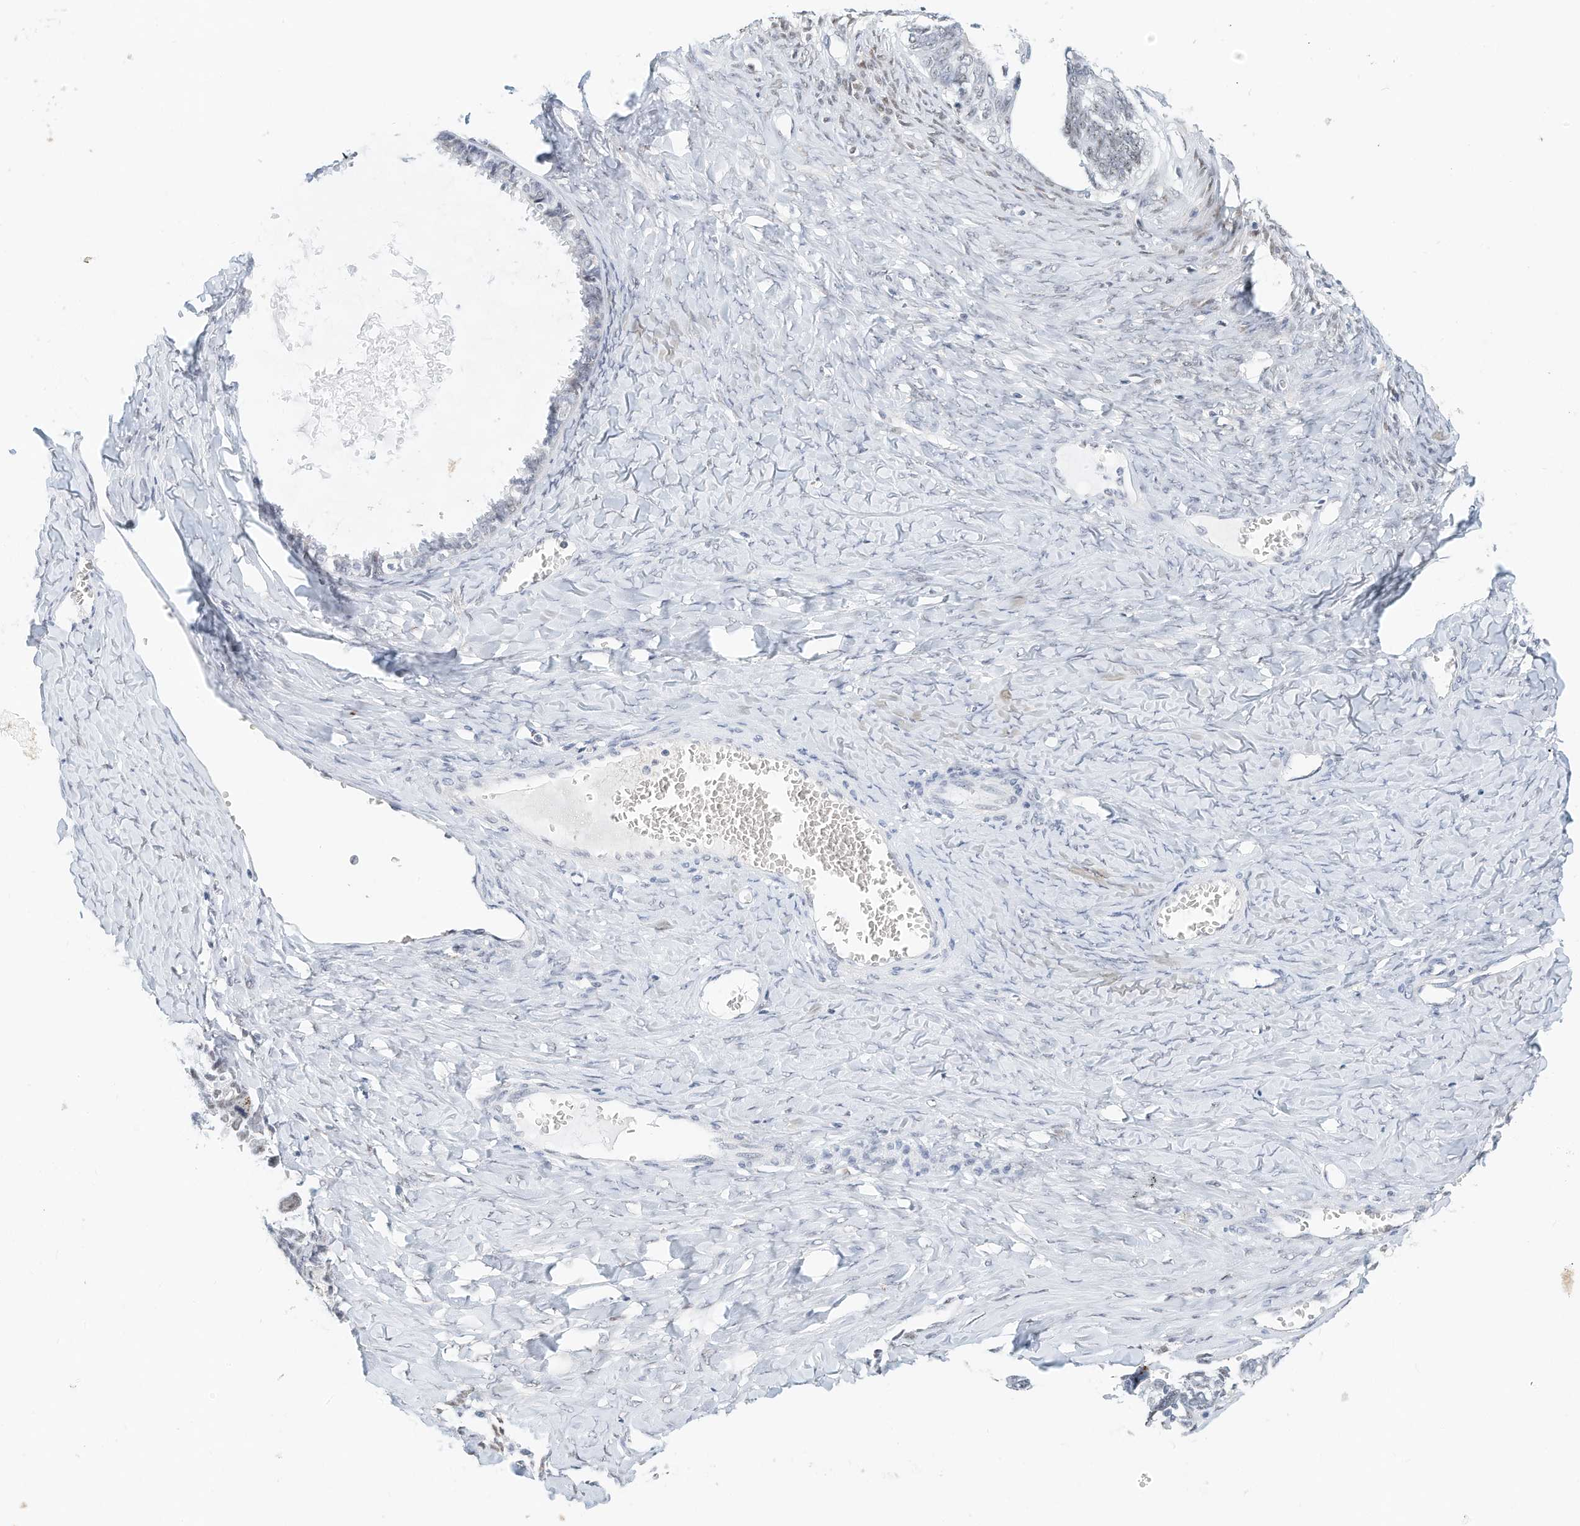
{"staining": {"intensity": "negative", "quantity": "none", "location": "none"}, "tissue": "ovarian cancer", "cell_type": "Tumor cells", "image_type": "cancer", "snomed": [{"axis": "morphology", "description": "Cystadenocarcinoma, serous, NOS"}, {"axis": "topography", "description": "Ovary"}], "caption": "High power microscopy photomicrograph of an immunohistochemistry (IHC) micrograph of ovarian serous cystadenocarcinoma, revealing no significant positivity in tumor cells. Nuclei are stained in blue.", "gene": "ARHGAP28", "patient": {"sex": "female", "age": 79}}